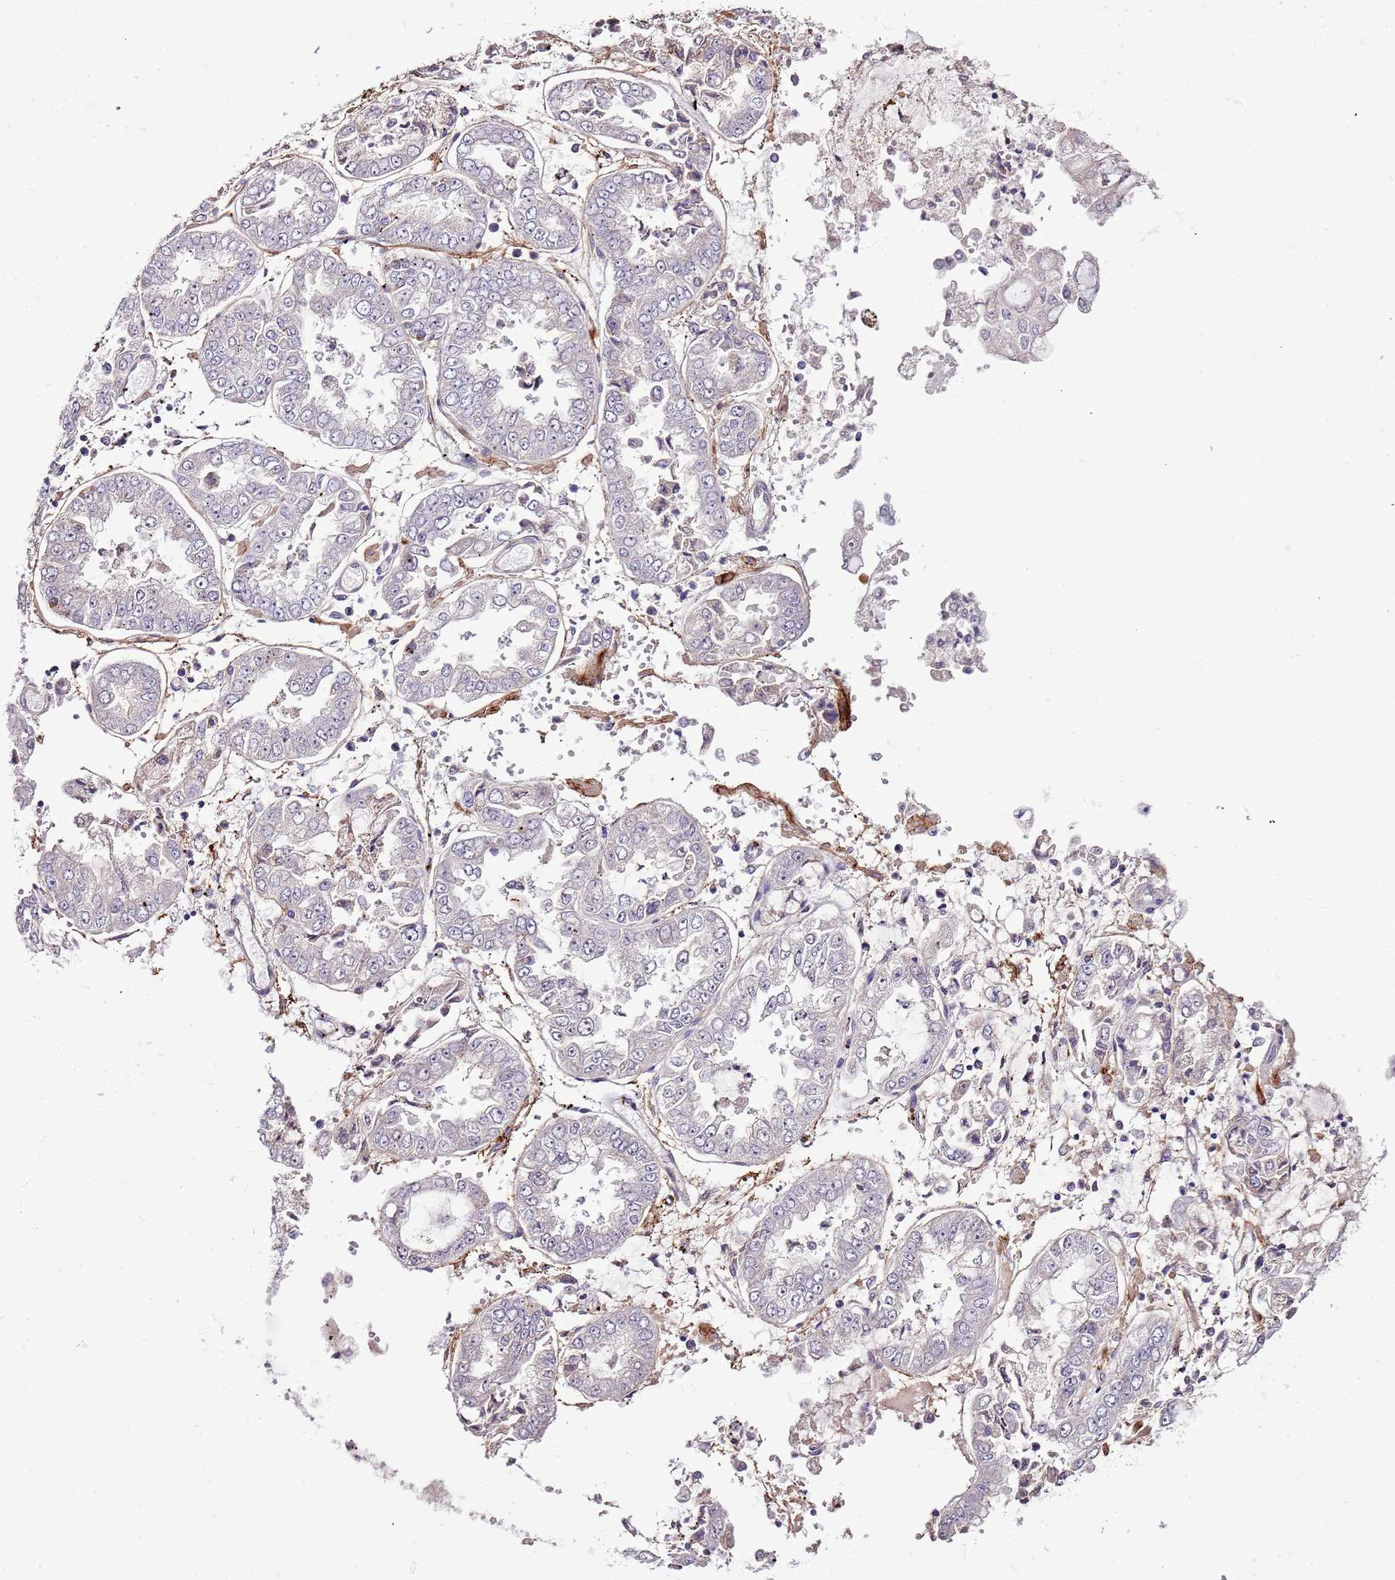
{"staining": {"intensity": "negative", "quantity": "none", "location": "none"}, "tissue": "stomach cancer", "cell_type": "Tumor cells", "image_type": "cancer", "snomed": [{"axis": "morphology", "description": "Adenocarcinoma, NOS"}, {"axis": "topography", "description": "Stomach"}], "caption": "Adenocarcinoma (stomach) stained for a protein using immunohistochemistry demonstrates no expression tumor cells.", "gene": "NKX2-3", "patient": {"sex": "male", "age": 76}}